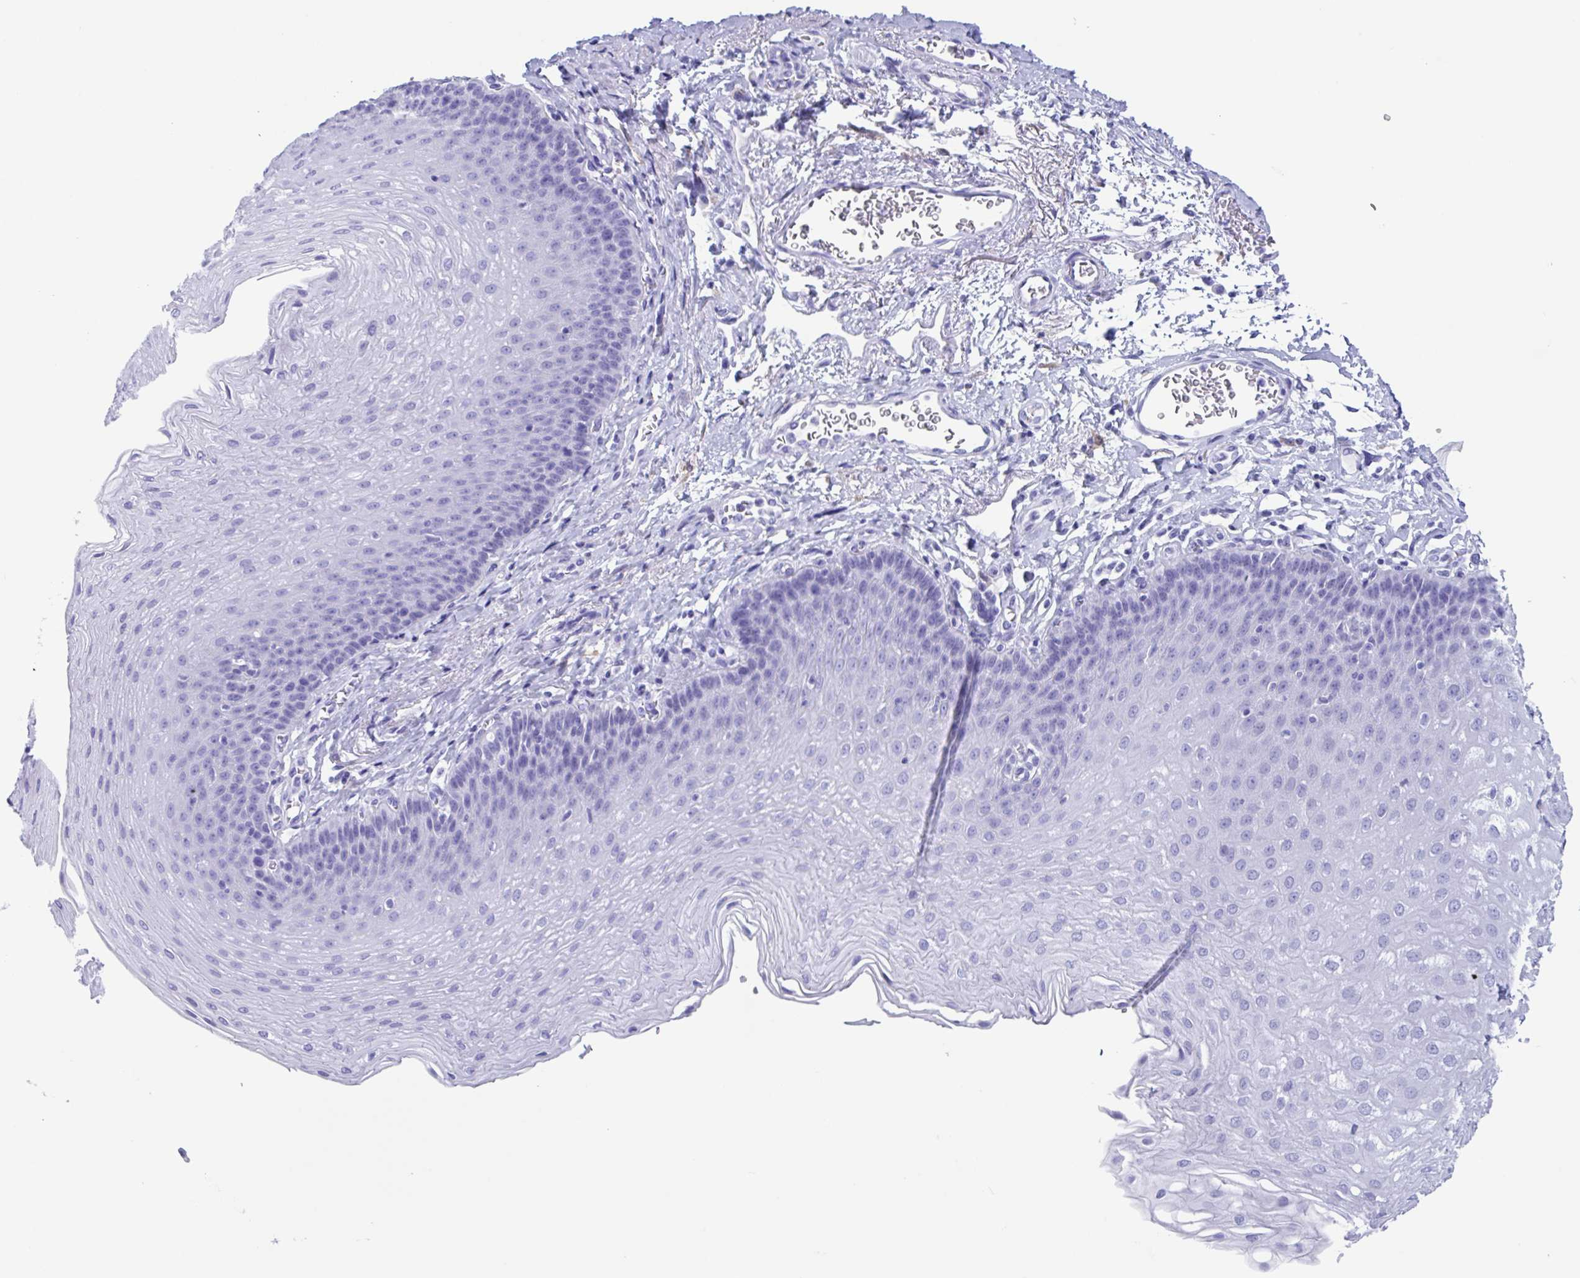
{"staining": {"intensity": "negative", "quantity": "none", "location": "none"}, "tissue": "esophagus", "cell_type": "Squamous epithelial cells", "image_type": "normal", "snomed": [{"axis": "morphology", "description": "Normal tissue, NOS"}, {"axis": "topography", "description": "Esophagus"}], "caption": "IHC of benign human esophagus demonstrates no expression in squamous epithelial cells.", "gene": "ZNF850", "patient": {"sex": "female", "age": 81}}